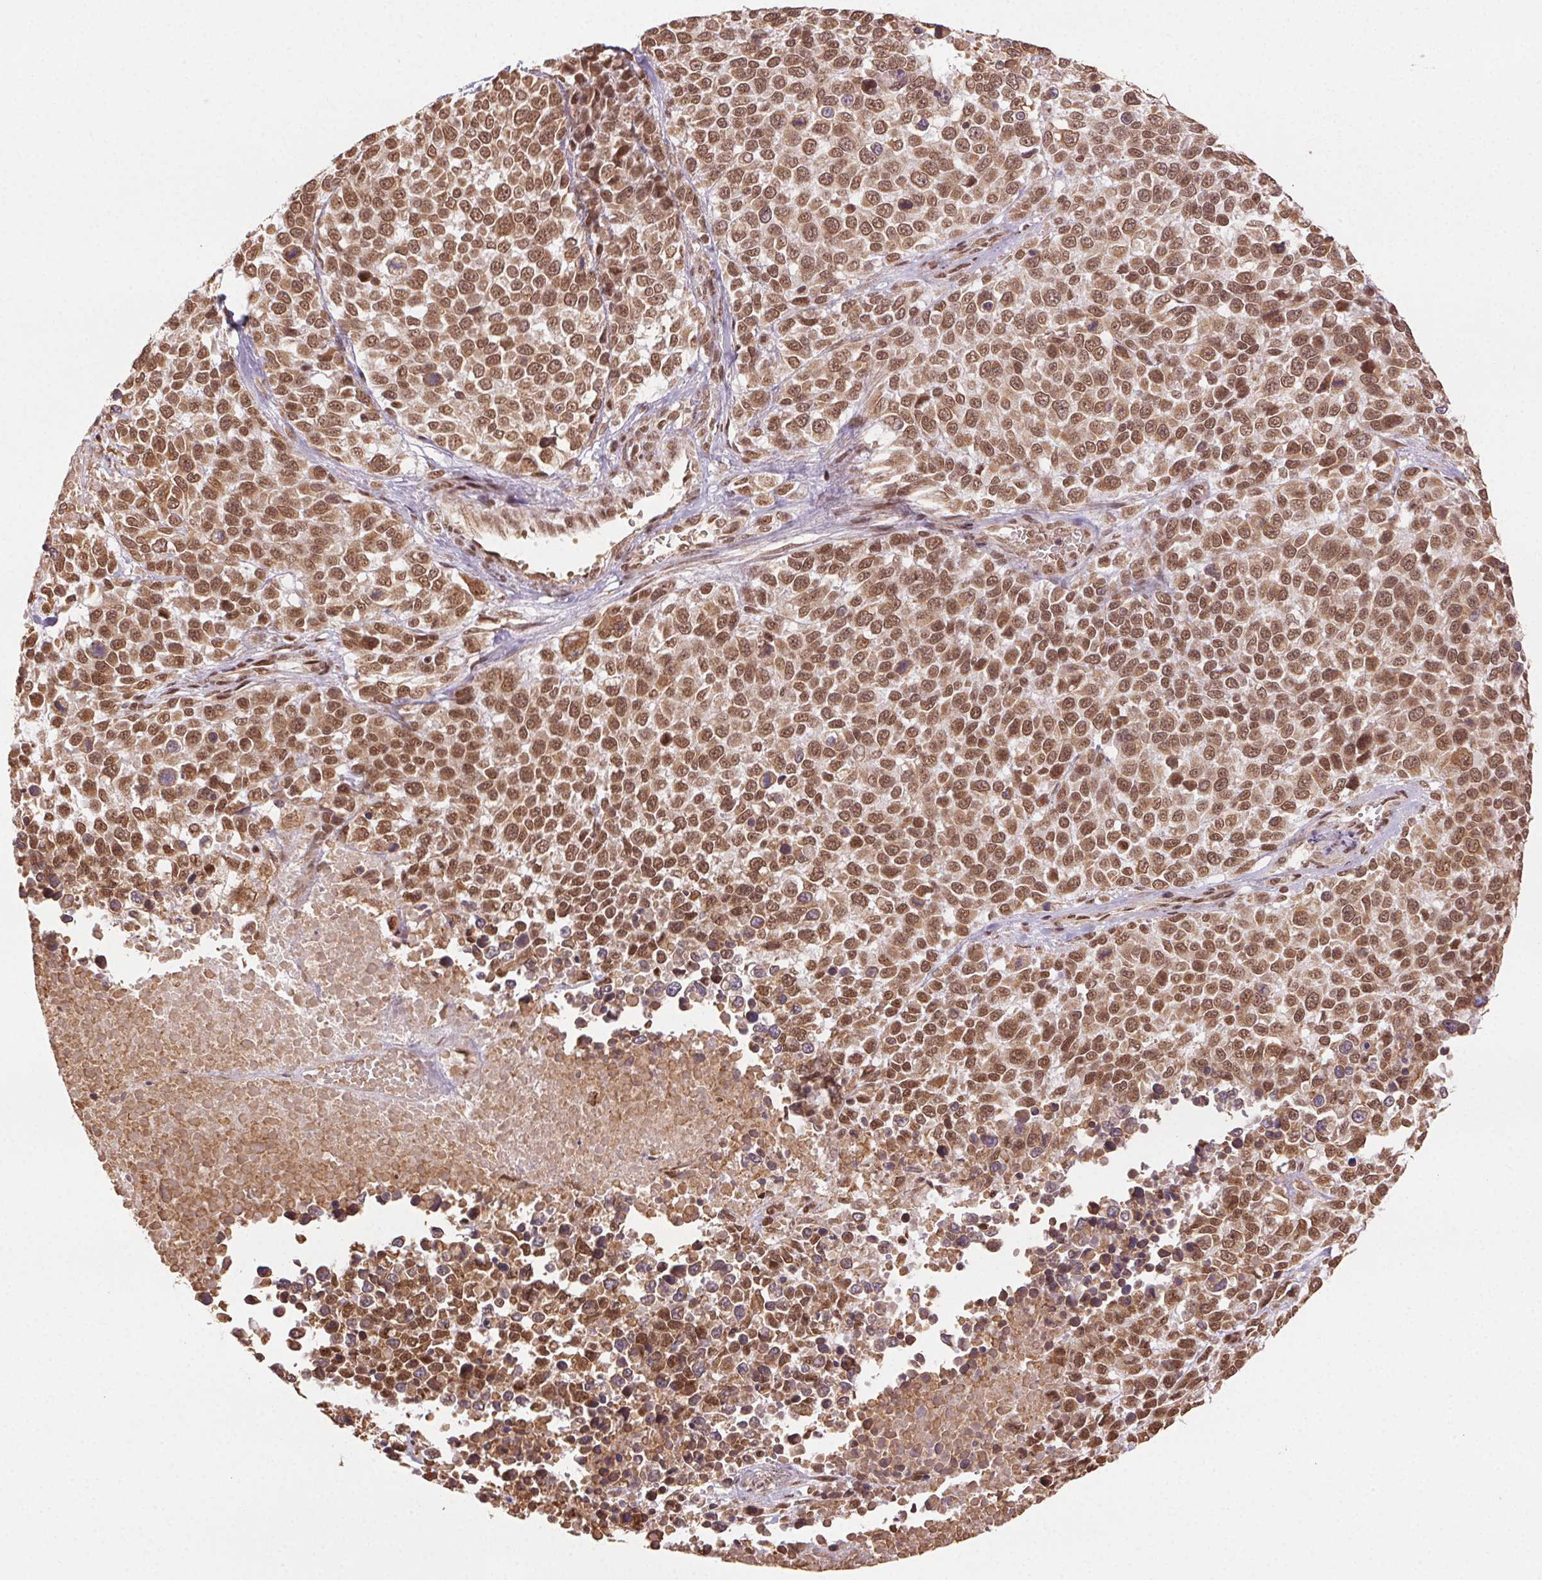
{"staining": {"intensity": "moderate", "quantity": ">75%", "location": "nuclear"}, "tissue": "melanoma", "cell_type": "Tumor cells", "image_type": "cancer", "snomed": [{"axis": "morphology", "description": "Malignant melanoma, Metastatic site"}, {"axis": "topography", "description": "Skin"}], "caption": "The image shows staining of malignant melanoma (metastatic site), revealing moderate nuclear protein staining (brown color) within tumor cells. Nuclei are stained in blue.", "gene": "TREML4", "patient": {"sex": "male", "age": 84}}